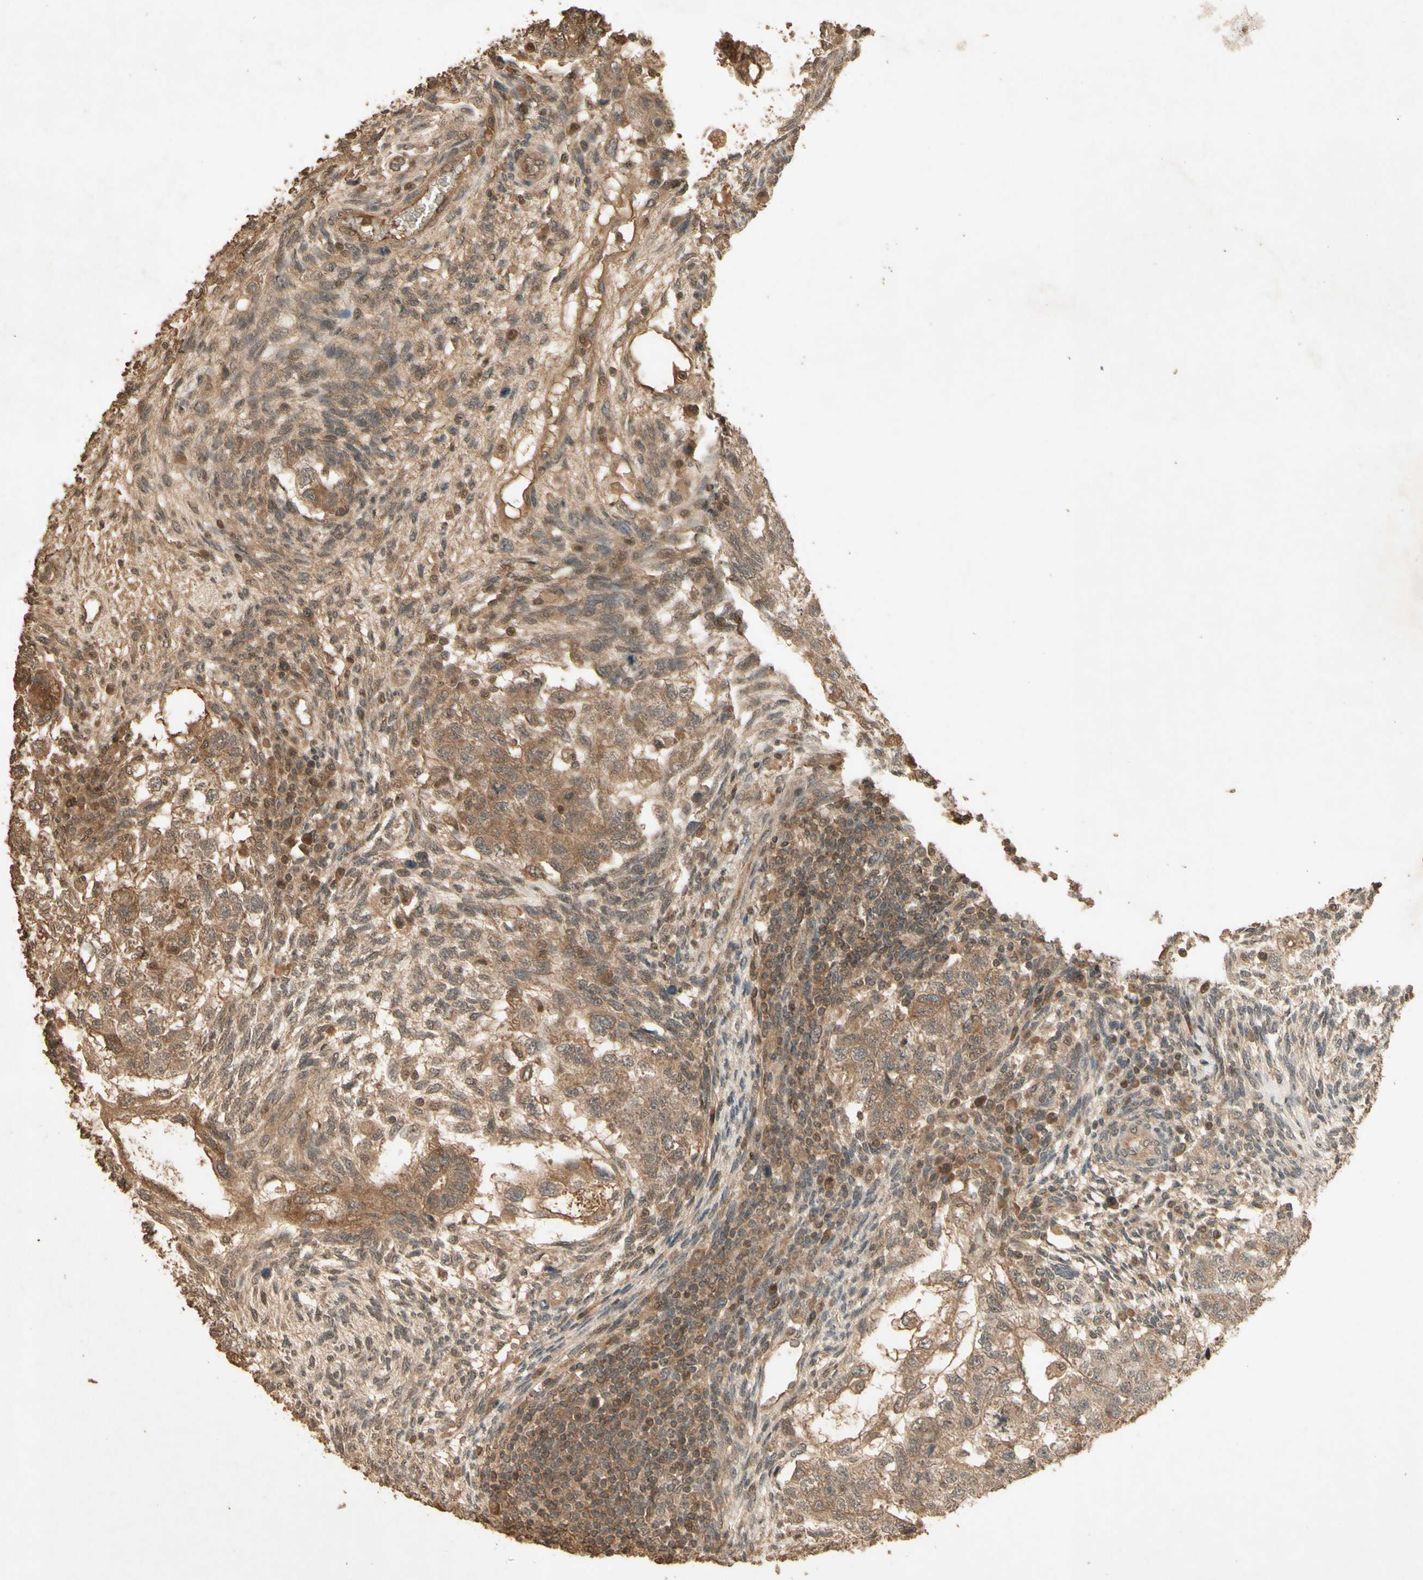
{"staining": {"intensity": "moderate", "quantity": ">75%", "location": "cytoplasmic/membranous"}, "tissue": "testis cancer", "cell_type": "Tumor cells", "image_type": "cancer", "snomed": [{"axis": "morphology", "description": "Normal tissue, NOS"}, {"axis": "morphology", "description": "Carcinoma, Embryonal, NOS"}, {"axis": "topography", "description": "Testis"}], "caption": "Moderate cytoplasmic/membranous staining is present in about >75% of tumor cells in embryonal carcinoma (testis).", "gene": "SMAD9", "patient": {"sex": "male", "age": 36}}